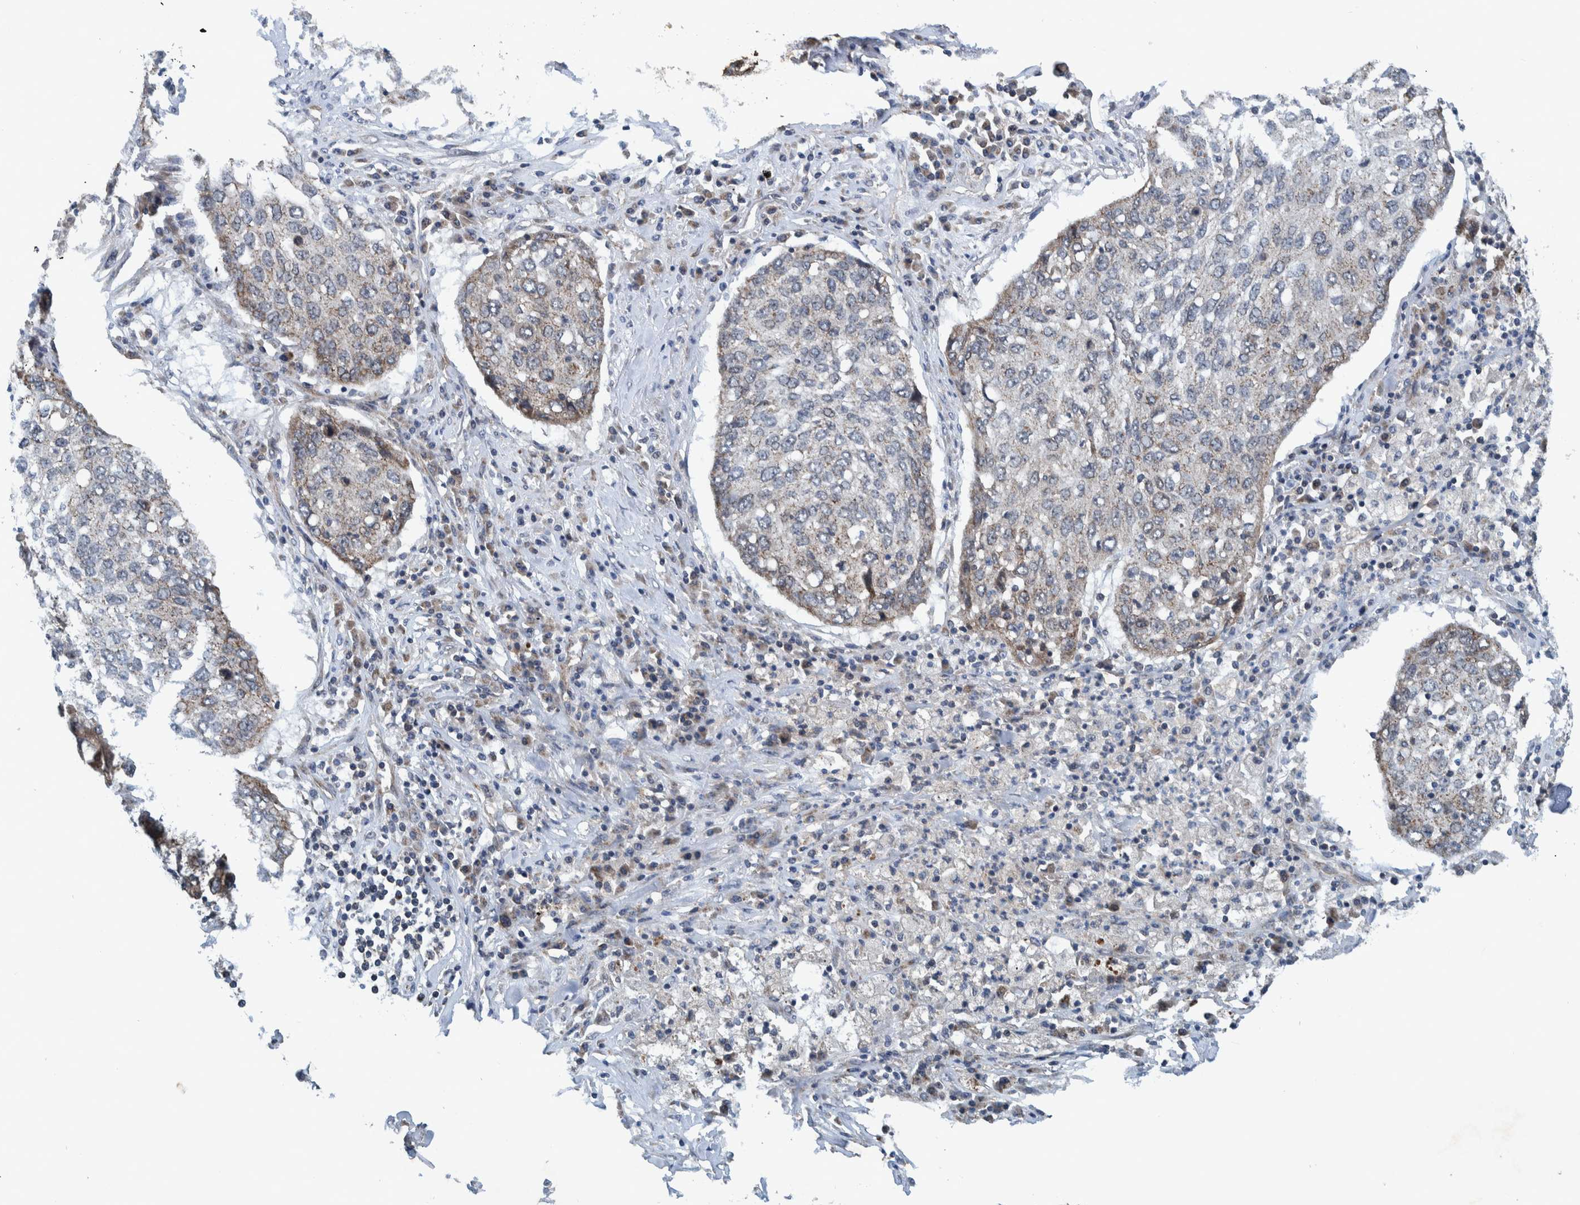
{"staining": {"intensity": "weak", "quantity": "<25%", "location": "cytoplasmic/membranous"}, "tissue": "lung cancer", "cell_type": "Tumor cells", "image_type": "cancer", "snomed": [{"axis": "morphology", "description": "Squamous cell carcinoma, NOS"}, {"axis": "topography", "description": "Lung"}], "caption": "High power microscopy micrograph of an IHC image of lung cancer (squamous cell carcinoma), revealing no significant staining in tumor cells. Nuclei are stained in blue.", "gene": "MRPS7", "patient": {"sex": "female", "age": 63}}